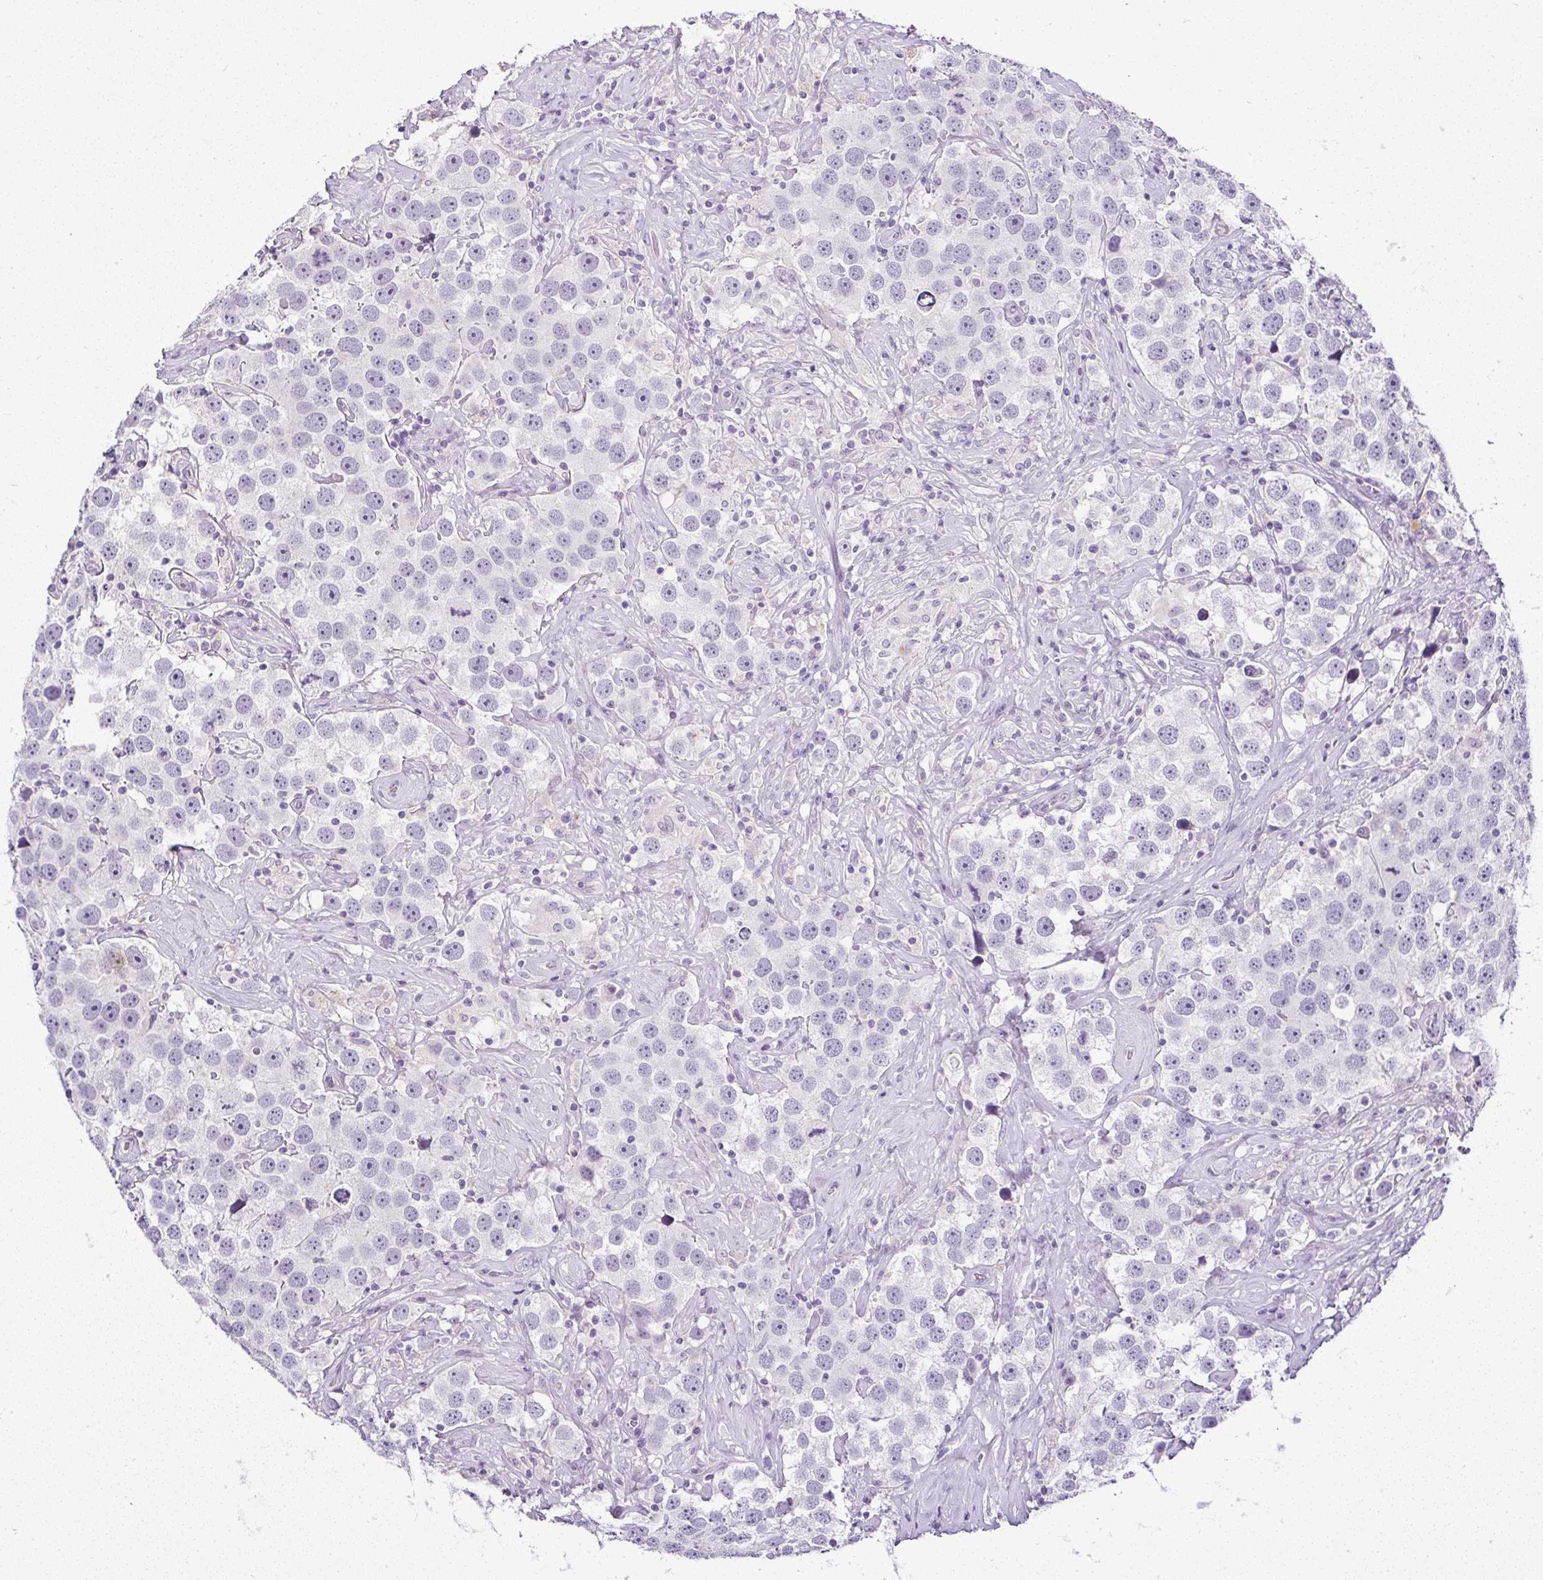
{"staining": {"intensity": "negative", "quantity": "none", "location": "none"}, "tissue": "testis cancer", "cell_type": "Tumor cells", "image_type": "cancer", "snomed": [{"axis": "morphology", "description": "Seminoma, NOS"}, {"axis": "topography", "description": "Testis"}], "caption": "There is no significant positivity in tumor cells of testis cancer (seminoma). (DAB IHC, high magnification).", "gene": "SERPINB3", "patient": {"sex": "male", "age": 49}}